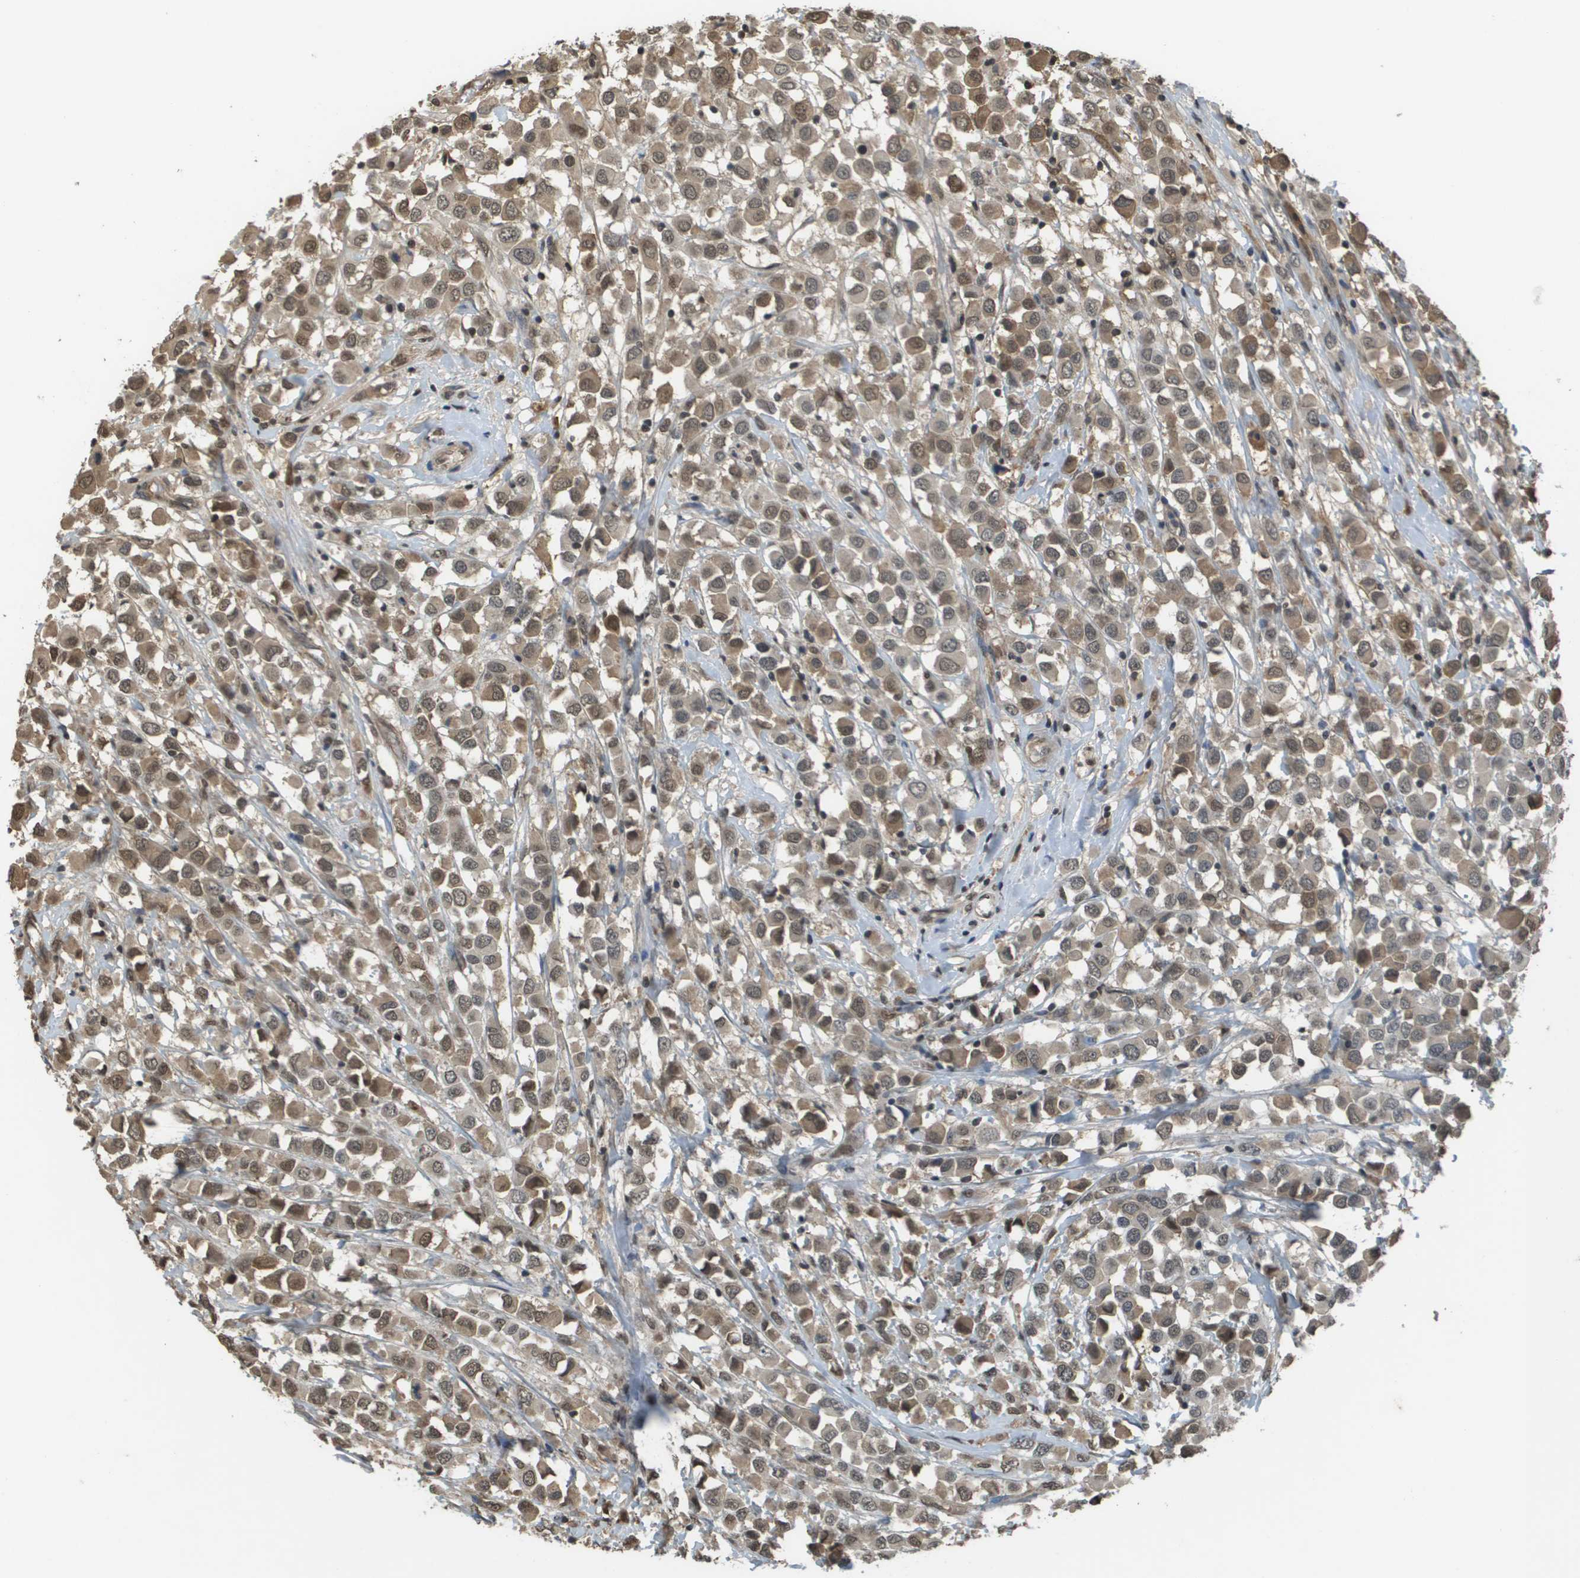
{"staining": {"intensity": "moderate", "quantity": ">75%", "location": "cytoplasmic/membranous,nuclear"}, "tissue": "breast cancer", "cell_type": "Tumor cells", "image_type": "cancer", "snomed": [{"axis": "morphology", "description": "Duct carcinoma"}, {"axis": "topography", "description": "Breast"}], "caption": "The histopathology image demonstrates staining of breast cancer (invasive ductal carcinoma), revealing moderate cytoplasmic/membranous and nuclear protein positivity (brown color) within tumor cells.", "gene": "NDRG2", "patient": {"sex": "female", "age": 61}}